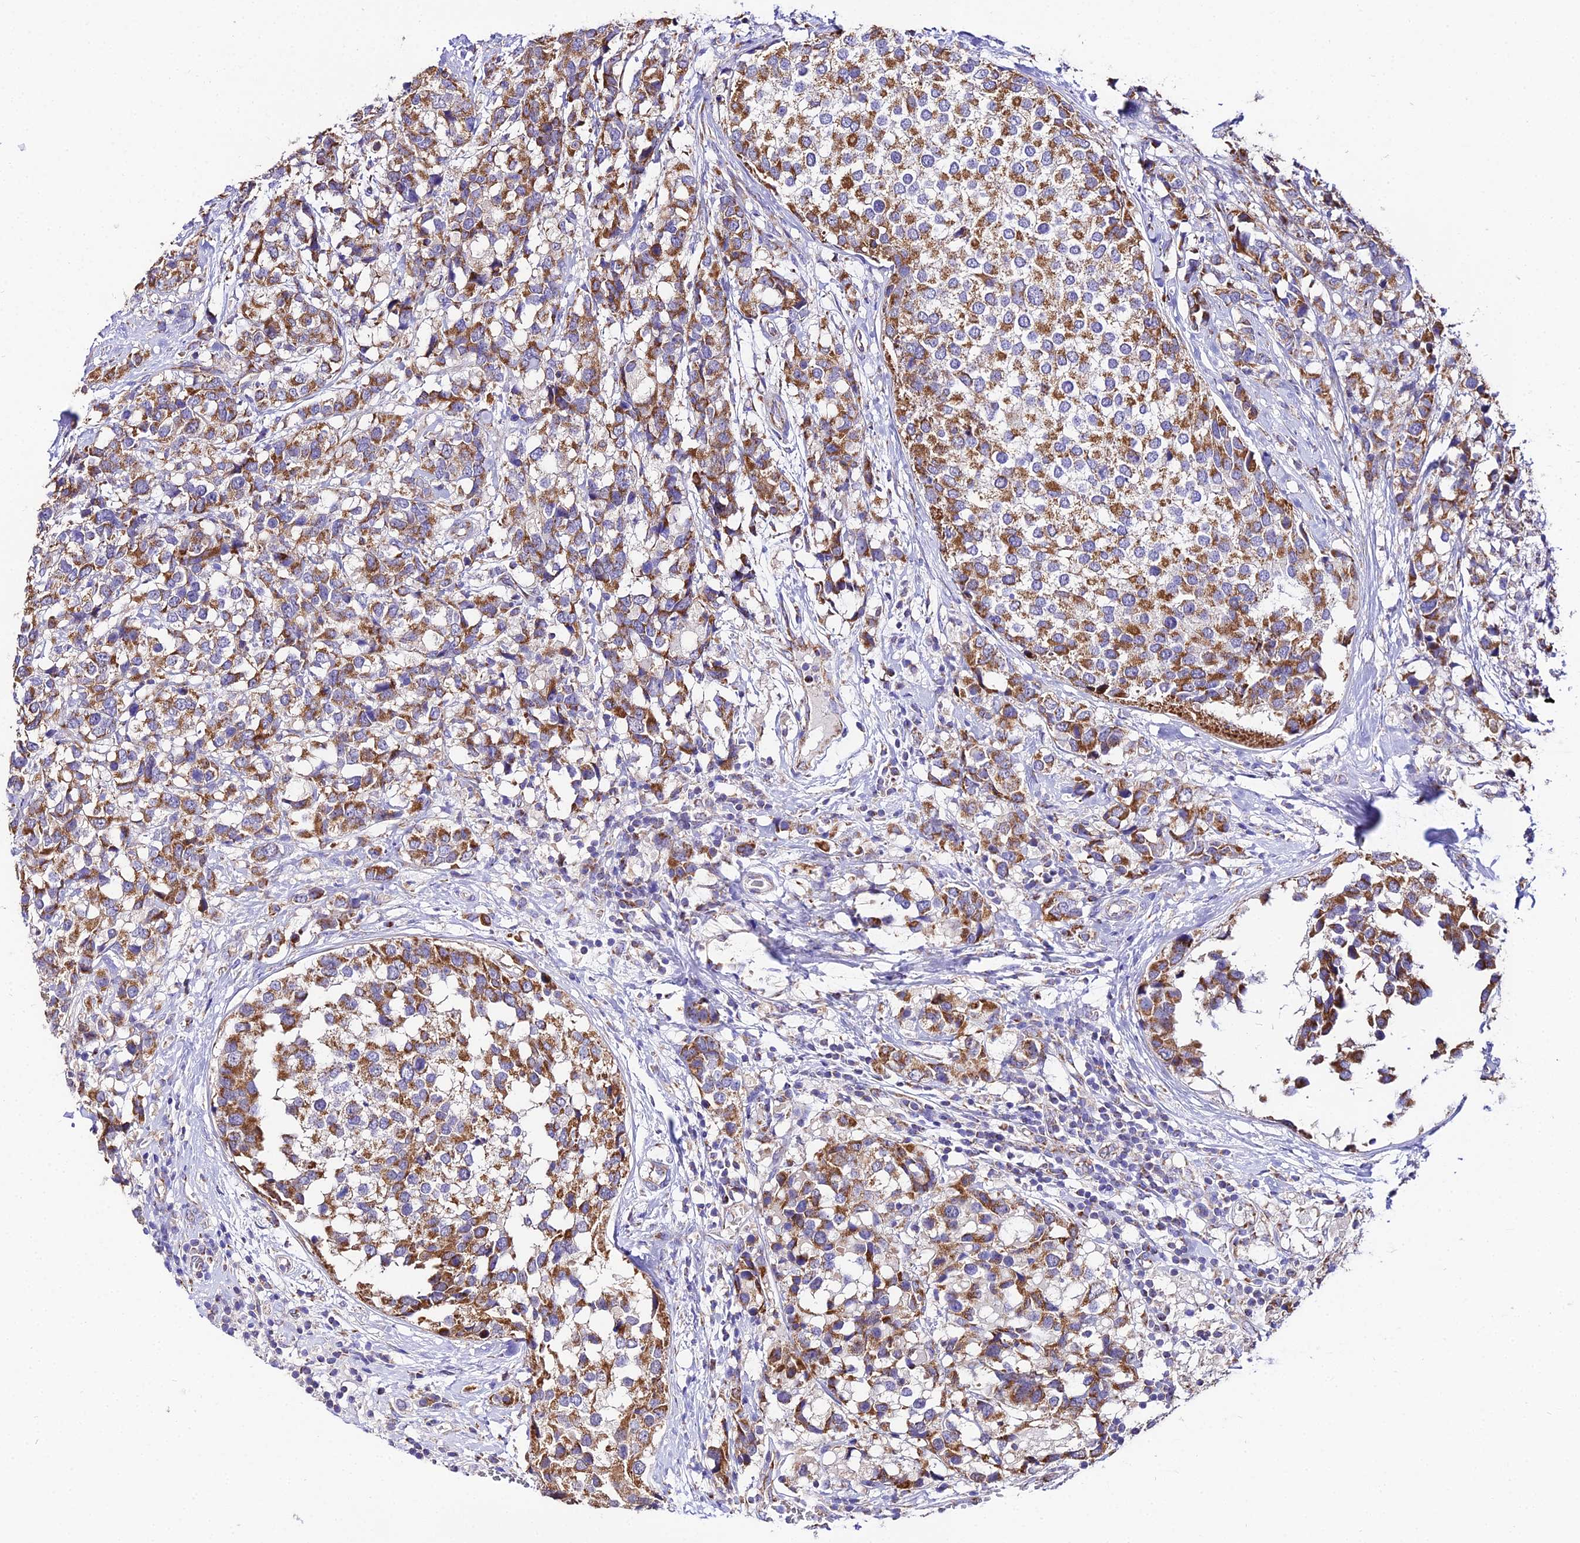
{"staining": {"intensity": "moderate", "quantity": ">75%", "location": "cytoplasmic/membranous"}, "tissue": "breast cancer", "cell_type": "Tumor cells", "image_type": "cancer", "snomed": [{"axis": "morphology", "description": "Lobular carcinoma"}, {"axis": "topography", "description": "Breast"}], "caption": "A medium amount of moderate cytoplasmic/membranous staining is present in approximately >75% of tumor cells in breast cancer (lobular carcinoma) tissue.", "gene": "OCIAD1", "patient": {"sex": "female", "age": 59}}